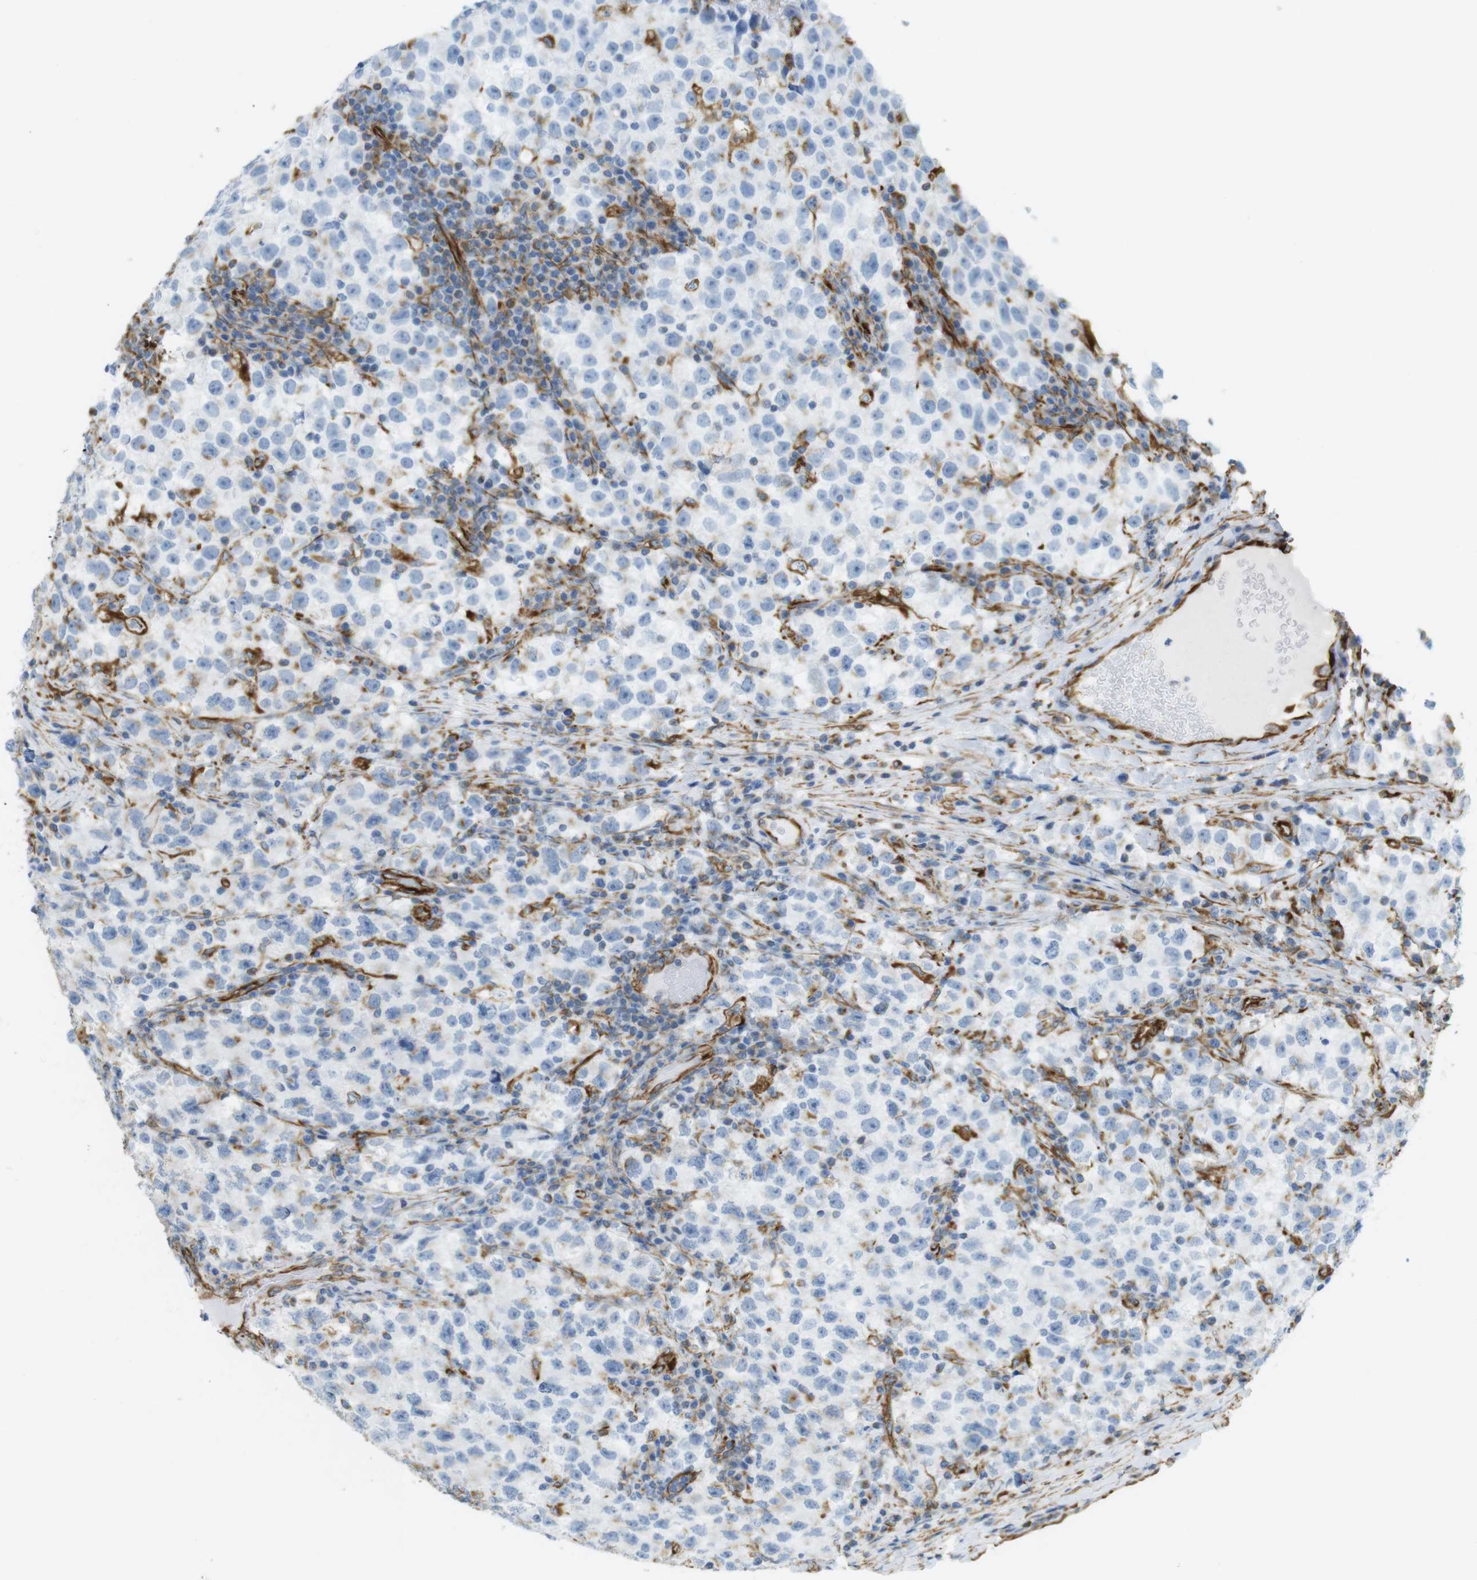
{"staining": {"intensity": "negative", "quantity": "none", "location": "none"}, "tissue": "testis cancer", "cell_type": "Tumor cells", "image_type": "cancer", "snomed": [{"axis": "morphology", "description": "Seminoma, NOS"}, {"axis": "topography", "description": "Testis"}], "caption": "This image is of seminoma (testis) stained with IHC to label a protein in brown with the nuclei are counter-stained blue. There is no expression in tumor cells.", "gene": "MS4A10", "patient": {"sex": "male", "age": 22}}